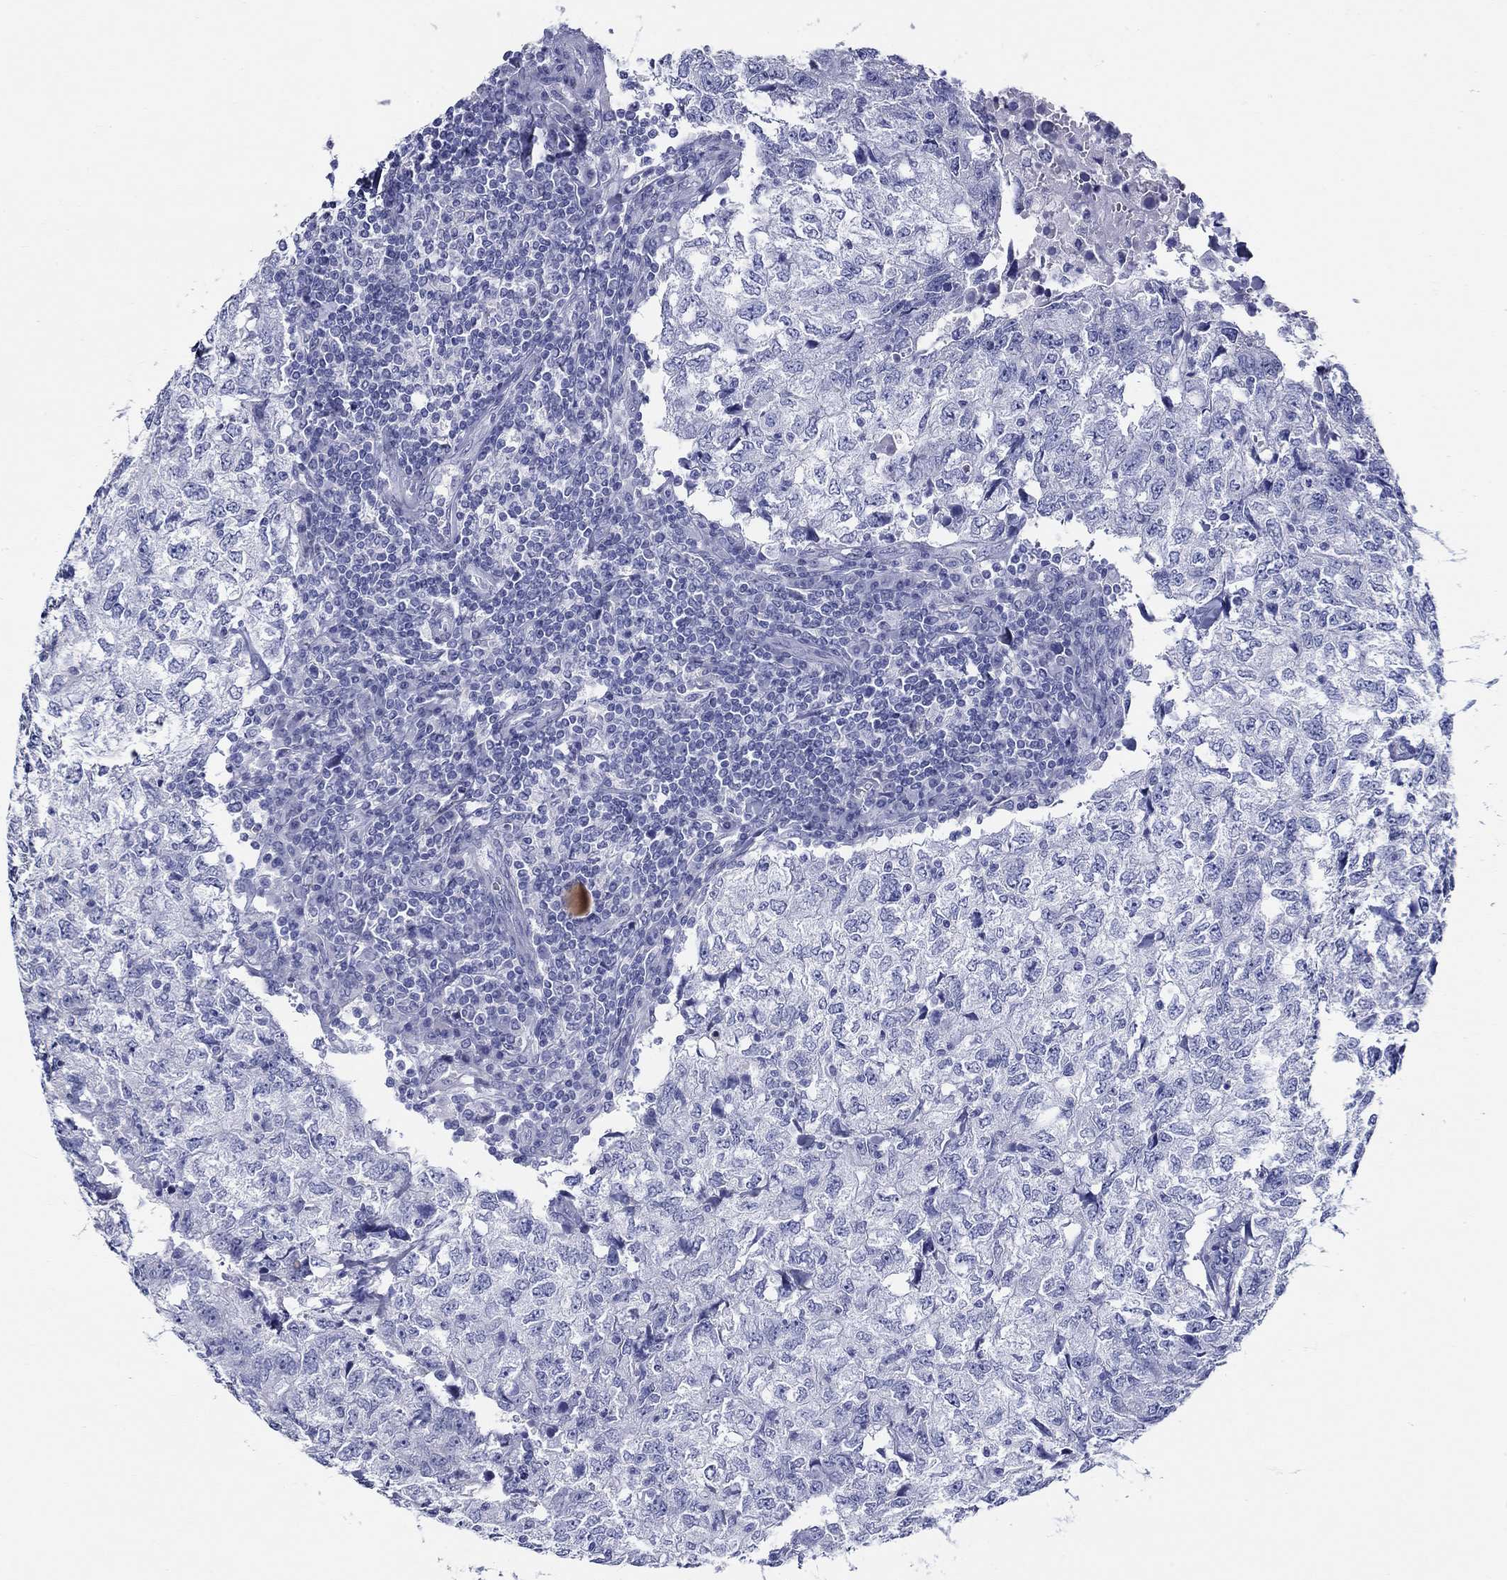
{"staining": {"intensity": "negative", "quantity": "none", "location": "none"}, "tissue": "breast cancer", "cell_type": "Tumor cells", "image_type": "cancer", "snomed": [{"axis": "morphology", "description": "Duct carcinoma"}, {"axis": "topography", "description": "Breast"}], "caption": "Immunohistochemistry of breast intraductal carcinoma demonstrates no positivity in tumor cells. (DAB IHC with hematoxylin counter stain).", "gene": "CRYGS", "patient": {"sex": "female", "age": 30}}